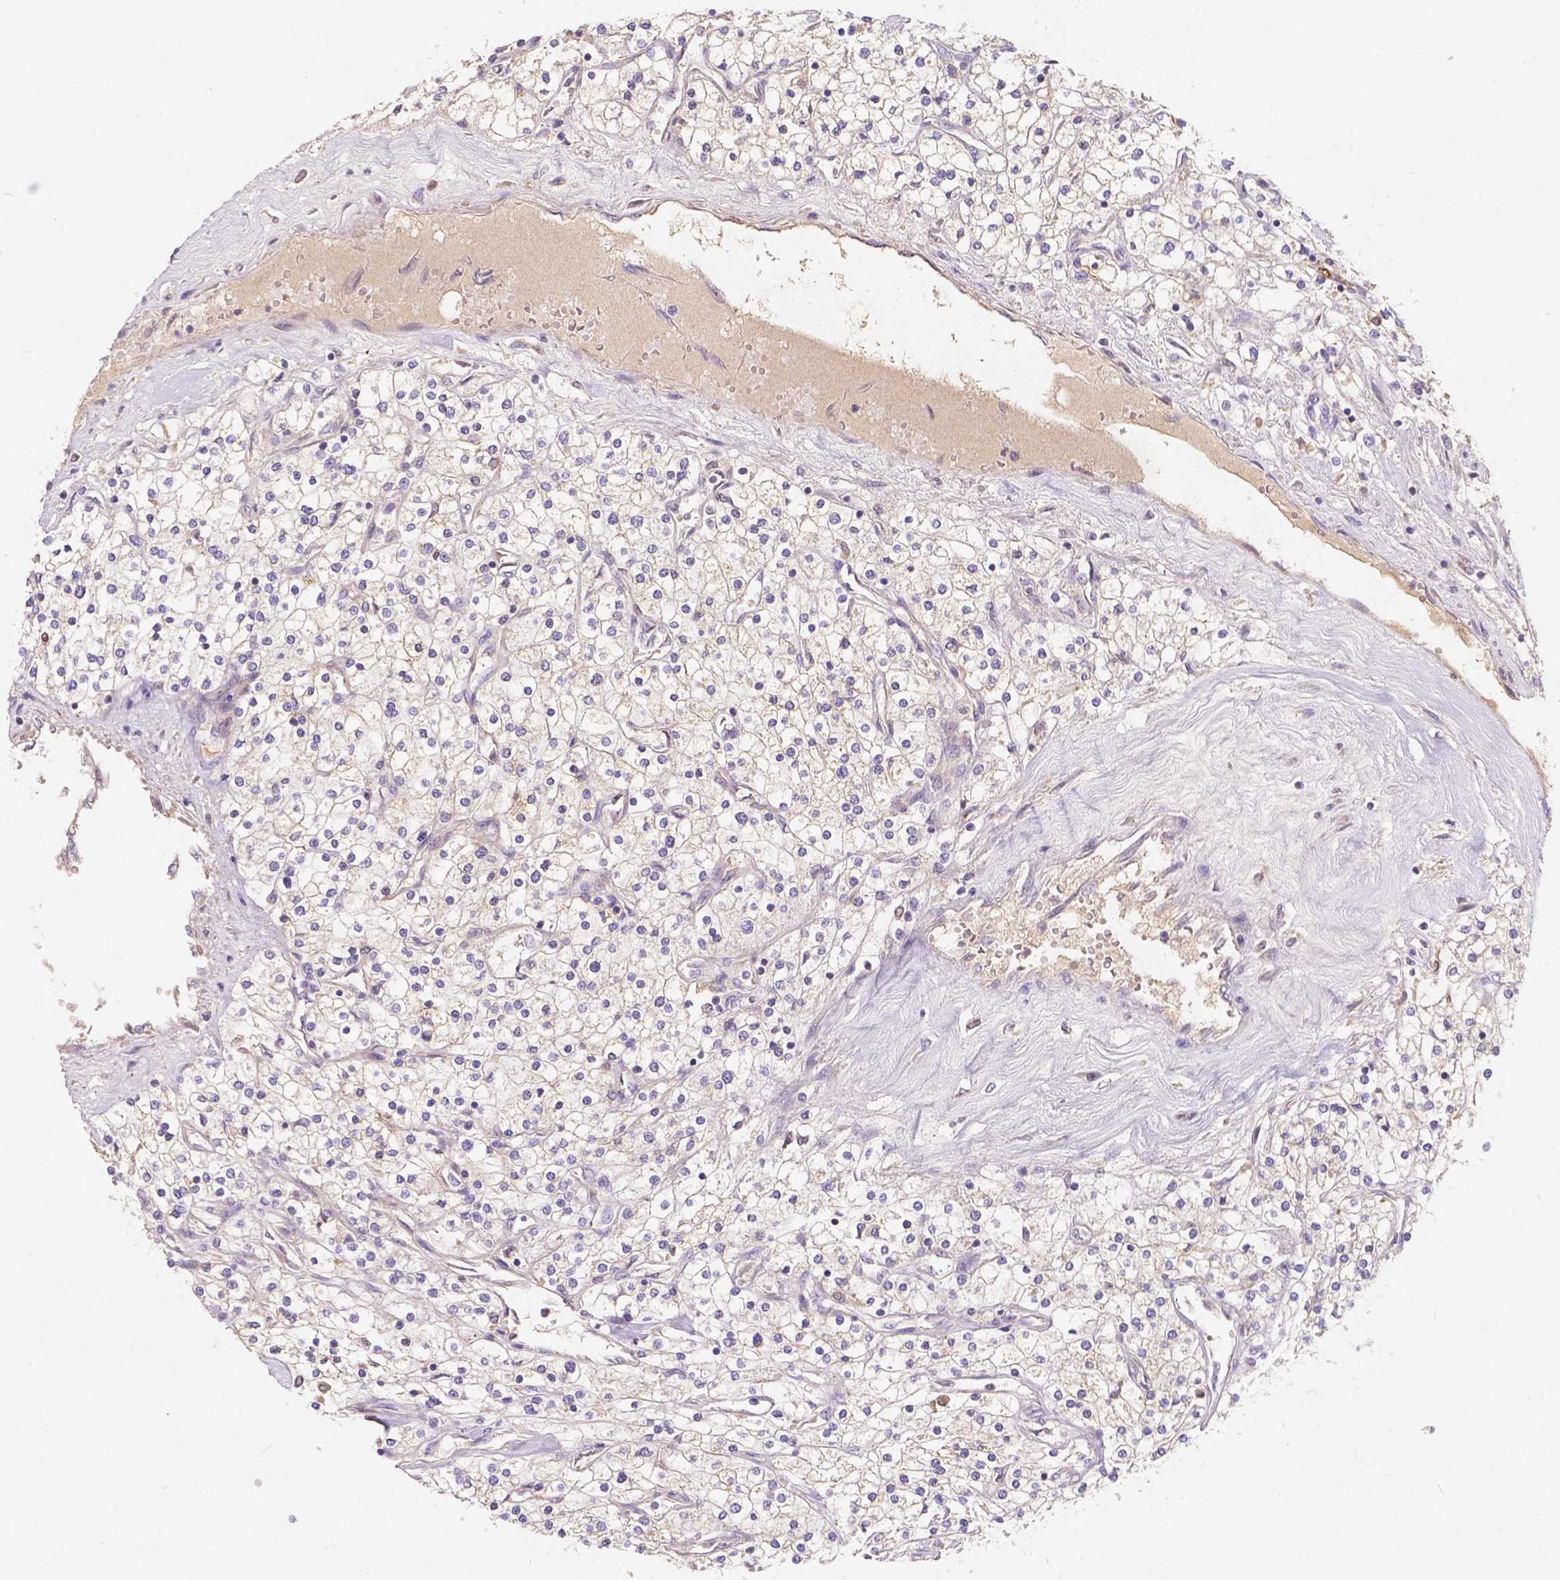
{"staining": {"intensity": "weak", "quantity": ">75%", "location": "cytoplasmic/membranous"}, "tissue": "renal cancer", "cell_type": "Tumor cells", "image_type": "cancer", "snomed": [{"axis": "morphology", "description": "Adenocarcinoma, NOS"}, {"axis": "topography", "description": "Kidney"}], "caption": "Protein analysis of renal adenocarcinoma tissue shows weak cytoplasmic/membranous staining in about >75% of tumor cells.", "gene": "CDK10", "patient": {"sex": "male", "age": 80}}